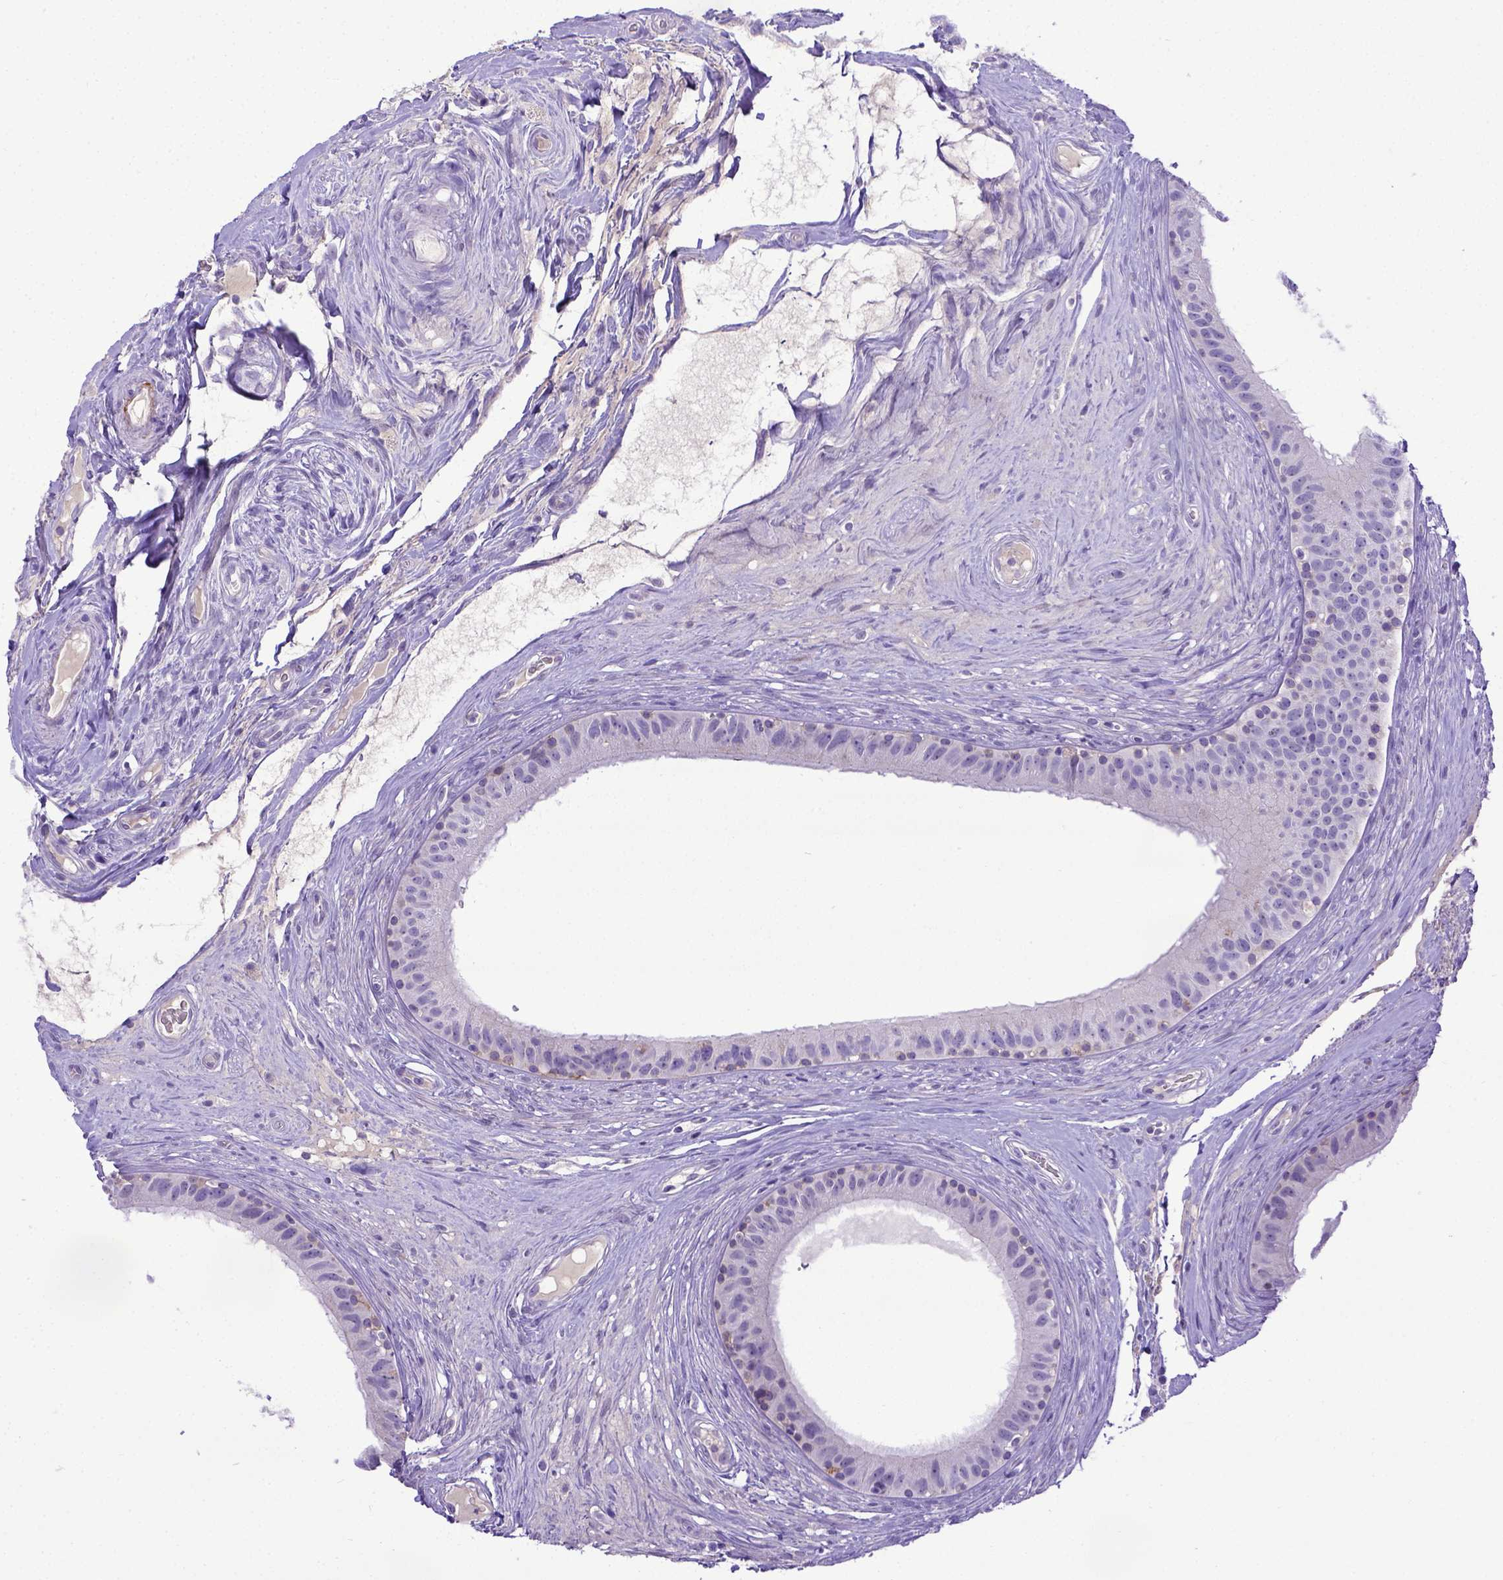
{"staining": {"intensity": "moderate", "quantity": "<25%", "location": "cytoplasmic/membranous"}, "tissue": "epididymis", "cell_type": "Glandular cells", "image_type": "normal", "snomed": [{"axis": "morphology", "description": "Normal tissue, NOS"}, {"axis": "topography", "description": "Epididymis"}], "caption": "IHC micrograph of normal human epididymis stained for a protein (brown), which displays low levels of moderate cytoplasmic/membranous positivity in about <25% of glandular cells.", "gene": "BTN1A1", "patient": {"sex": "male", "age": 59}}